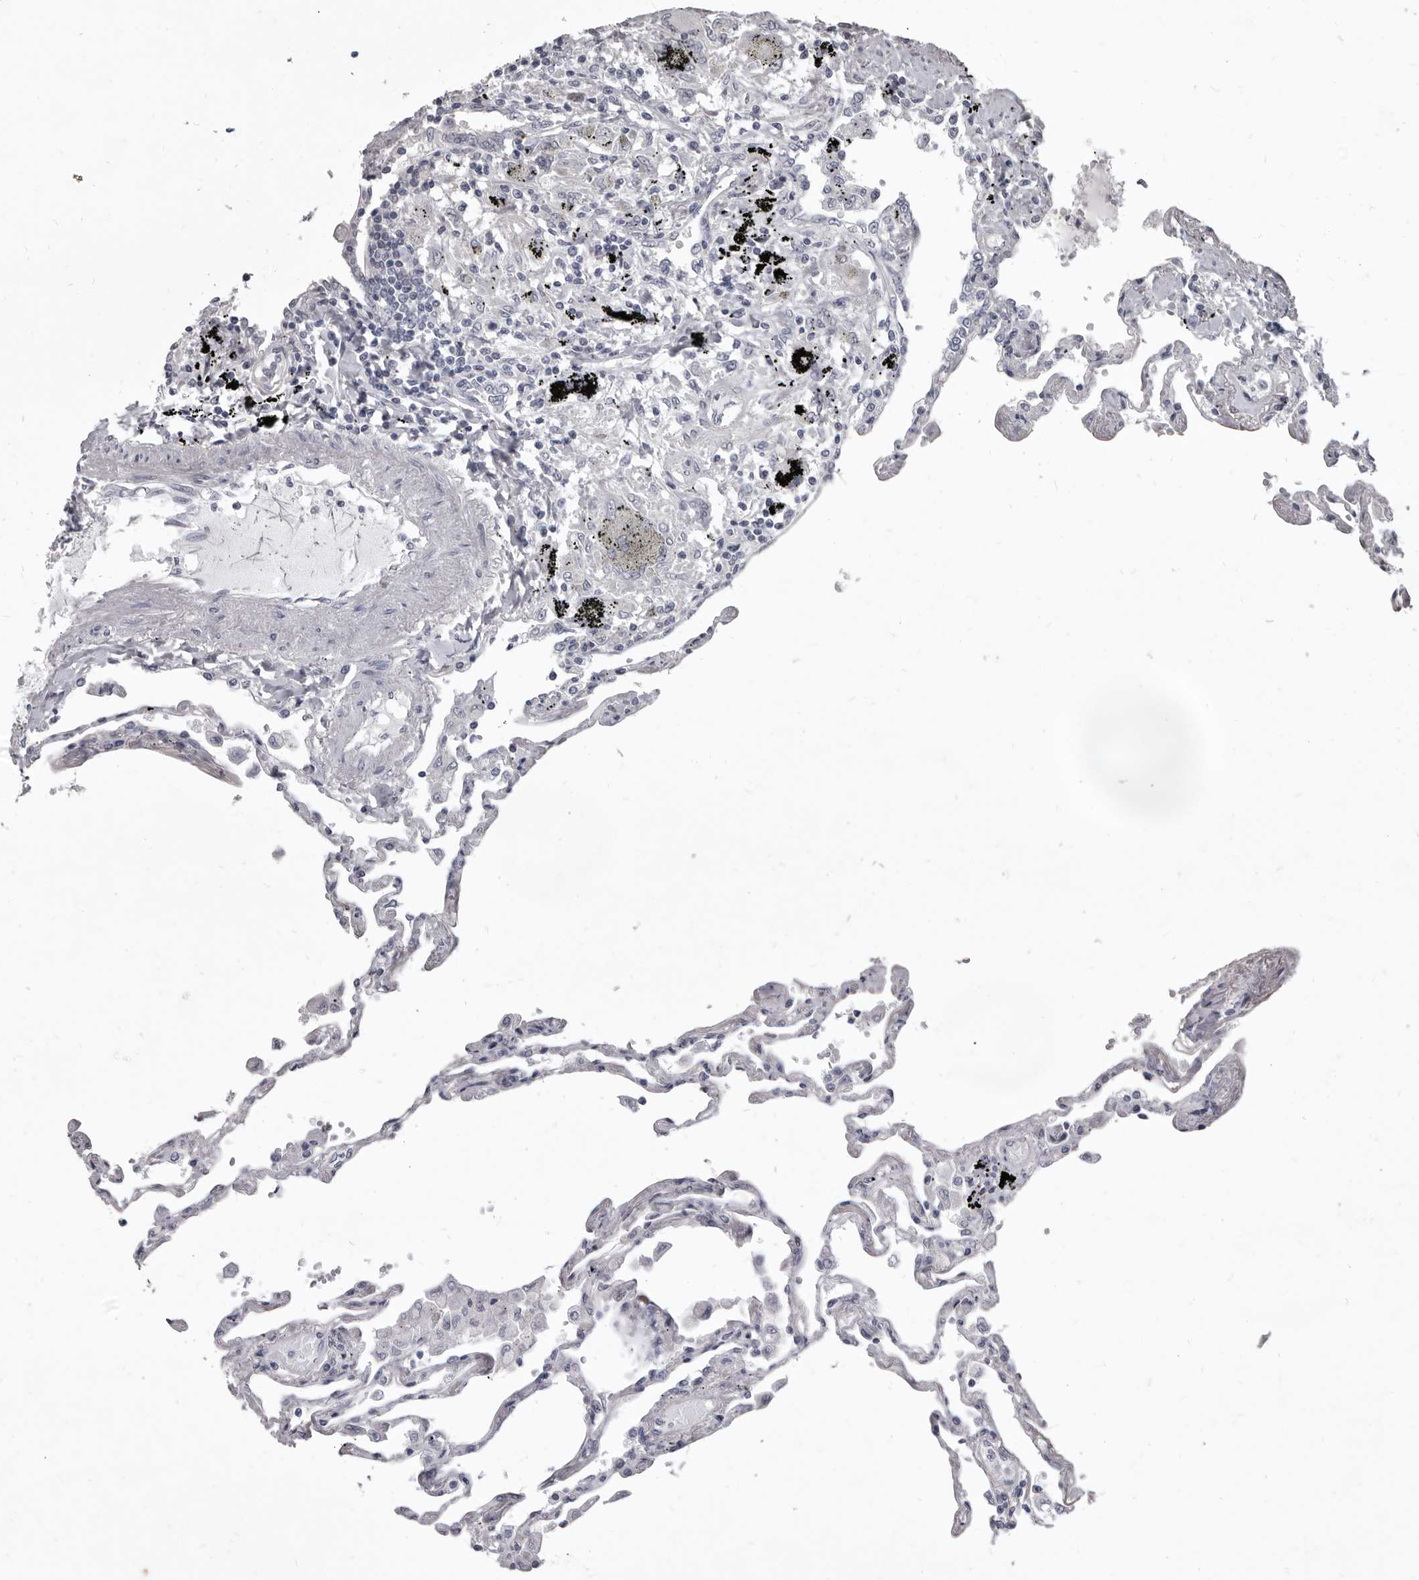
{"staining": {"intensity": "negative", "quantity": "none", "location": "none"}, "tissue": "lung", "cell_type": "Alveolar cells", "image_type": "normal", "snomed": [{"axis": "morphology", "description": "Normal tissue, NOS"}, {"axis": "topography", "description": "Lung"}], "caption": "A photomicrograph of lung stained for a protein exhibits no brown staining in alveolar cells. (Stains: DAB (3,3'-diaminobenzidine) immunohistochemistry with hematoxylin counter stain, Microscopy: brightfield microscopy at high magnification).", "gene": "GSK3B", "patient": {"sex": "female", "age": 67}}